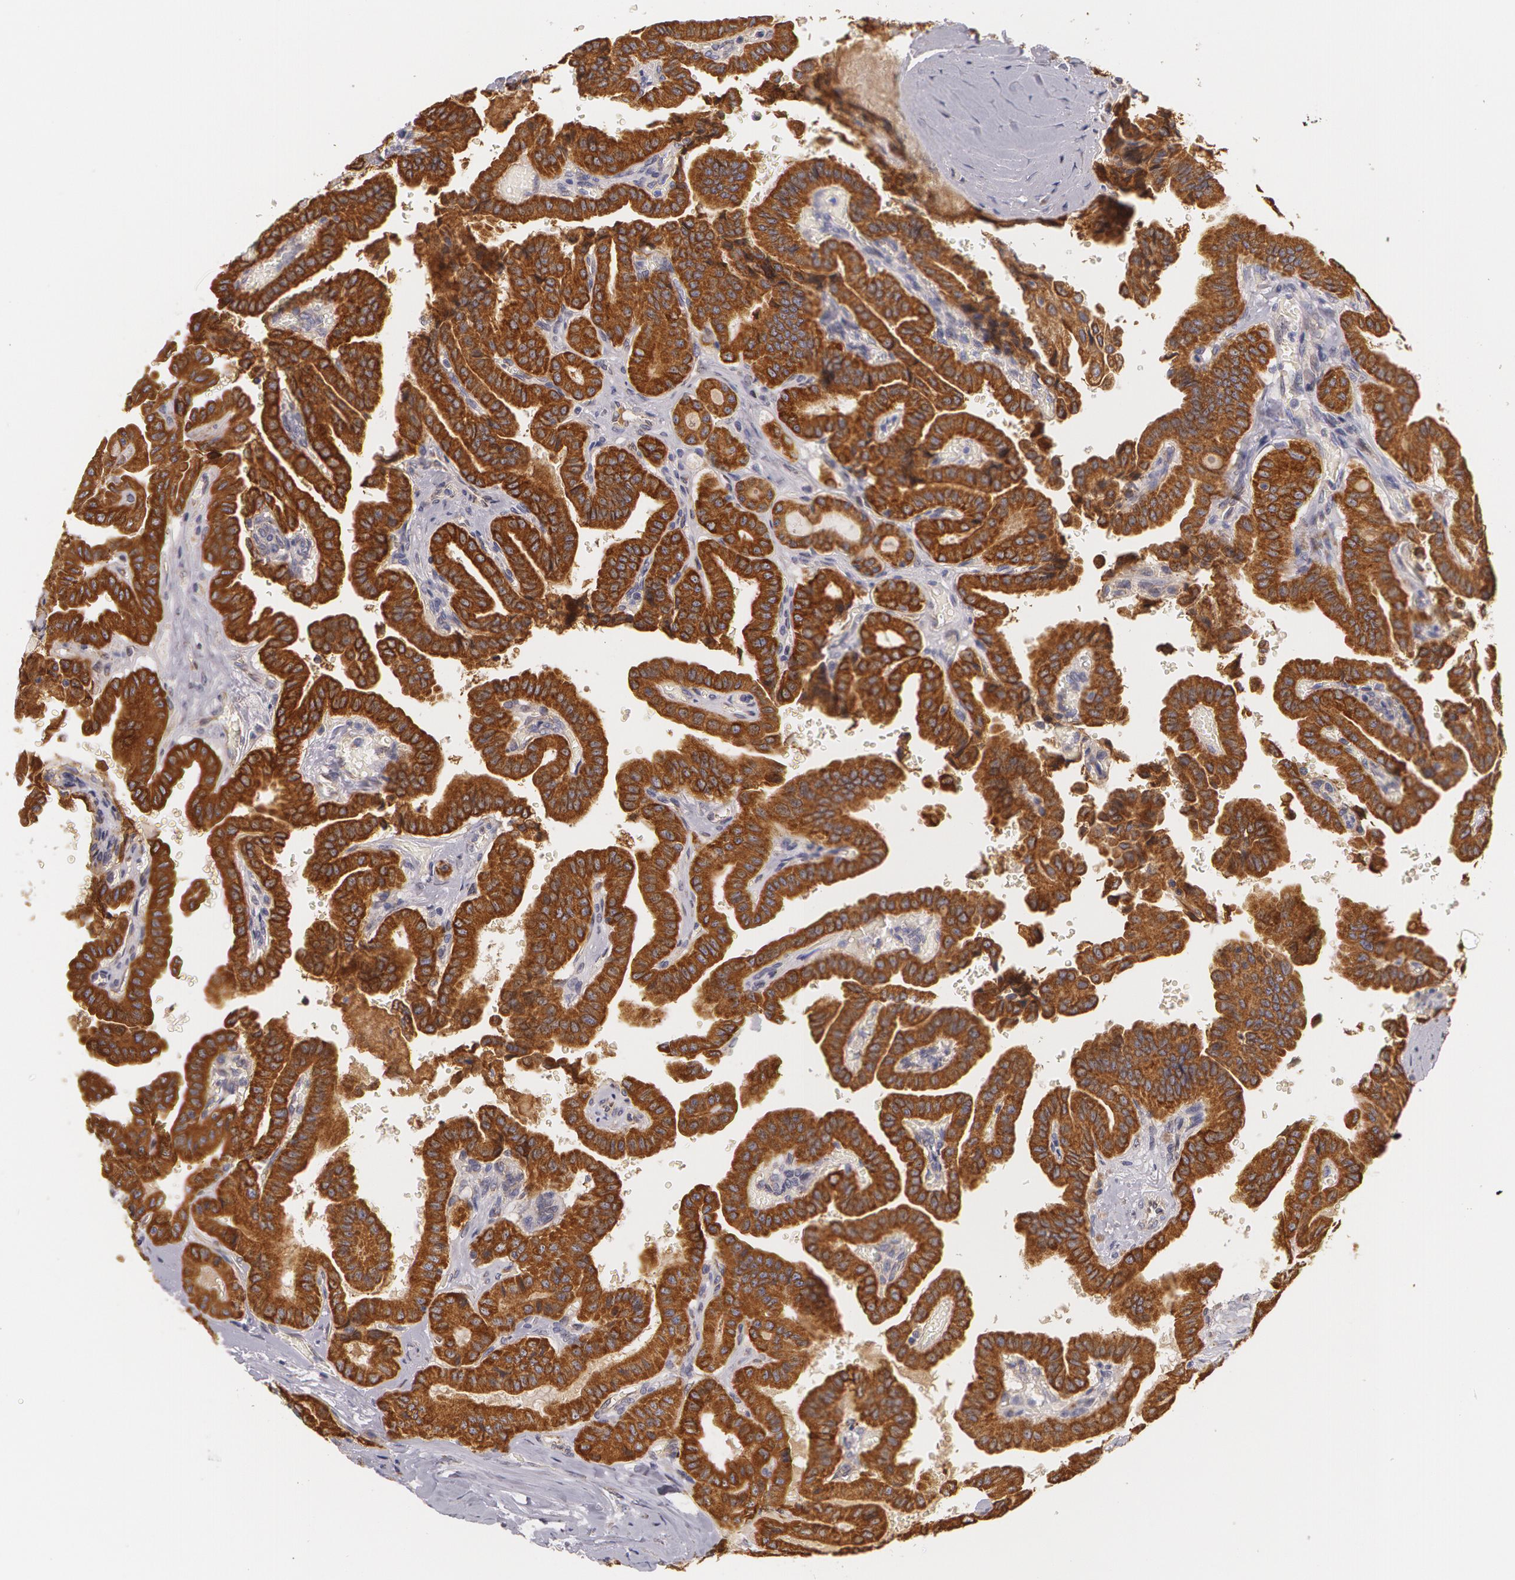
{"staining": {"intensity": "strong", "quantity": ">75%", "location": "cytoplasmic/membranous"}, "tissue": "thyroid cancer", "cell_type": "Tumor cells", "image_type": "cancer", "snomed": [{"axis": "morphology", "description": "Papillary adenocarcinoma, NOS"}, {"axis": "topography", "description": "Thyroid gland"}], "caption": "There is high levels of strong cytoplasmic/membranous staining in tumor cells of thyroid cancer, as demonstrated by immunohistochemical staining (brown color).", "gene": "KRT18", "patient": {"sex": "male", "age": 87}}